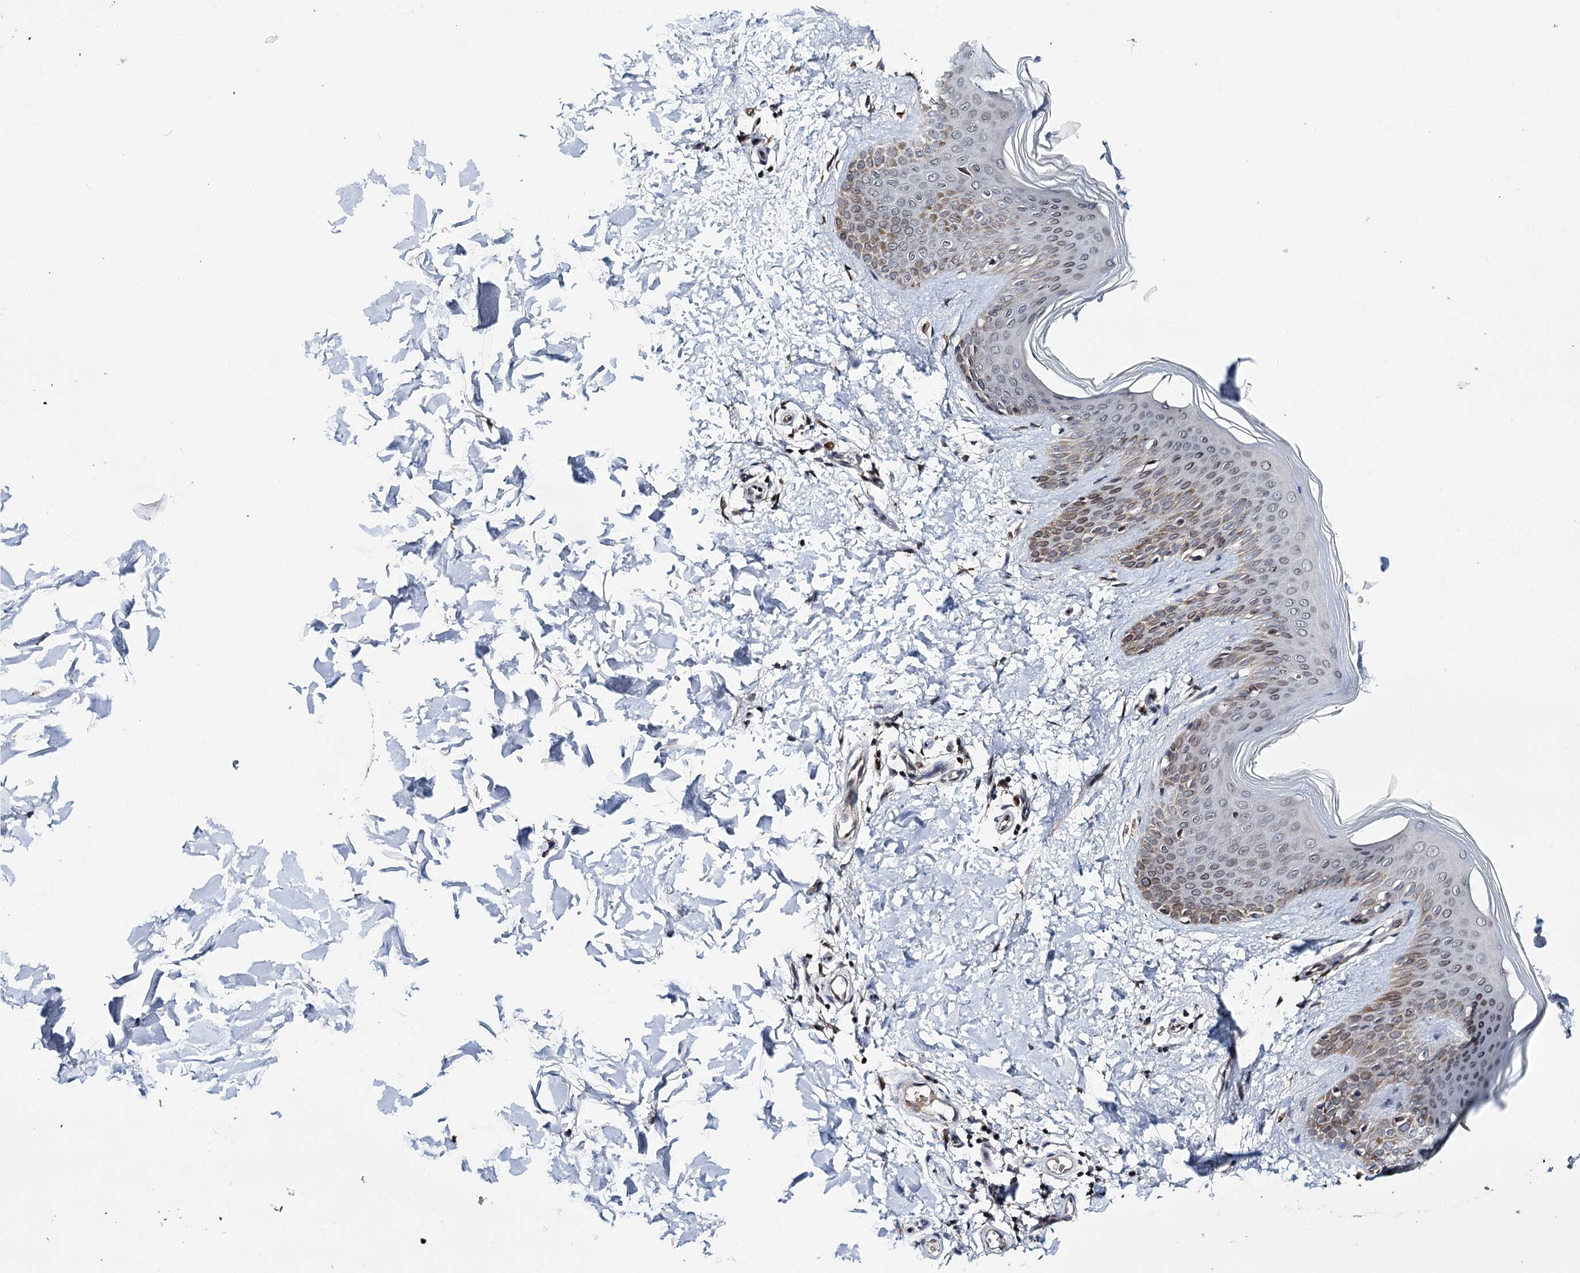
{"staining": {"intensity": "negative", "quantity": "none", "location": "none"}, "tissue": "skin", "cell_type": "Fibroblasts", "image_type": "normal", "snomed": [{"axis": "morphology", "description": "Normal tissue, NOS"}, {"axis": "topography", "description": "Skin"}], "caption": "The IHC micrograph has no significant positivity in fibroblasts of skin.", "gene": "CFAP46", "patient": {"sex": "male", "age": 36}}